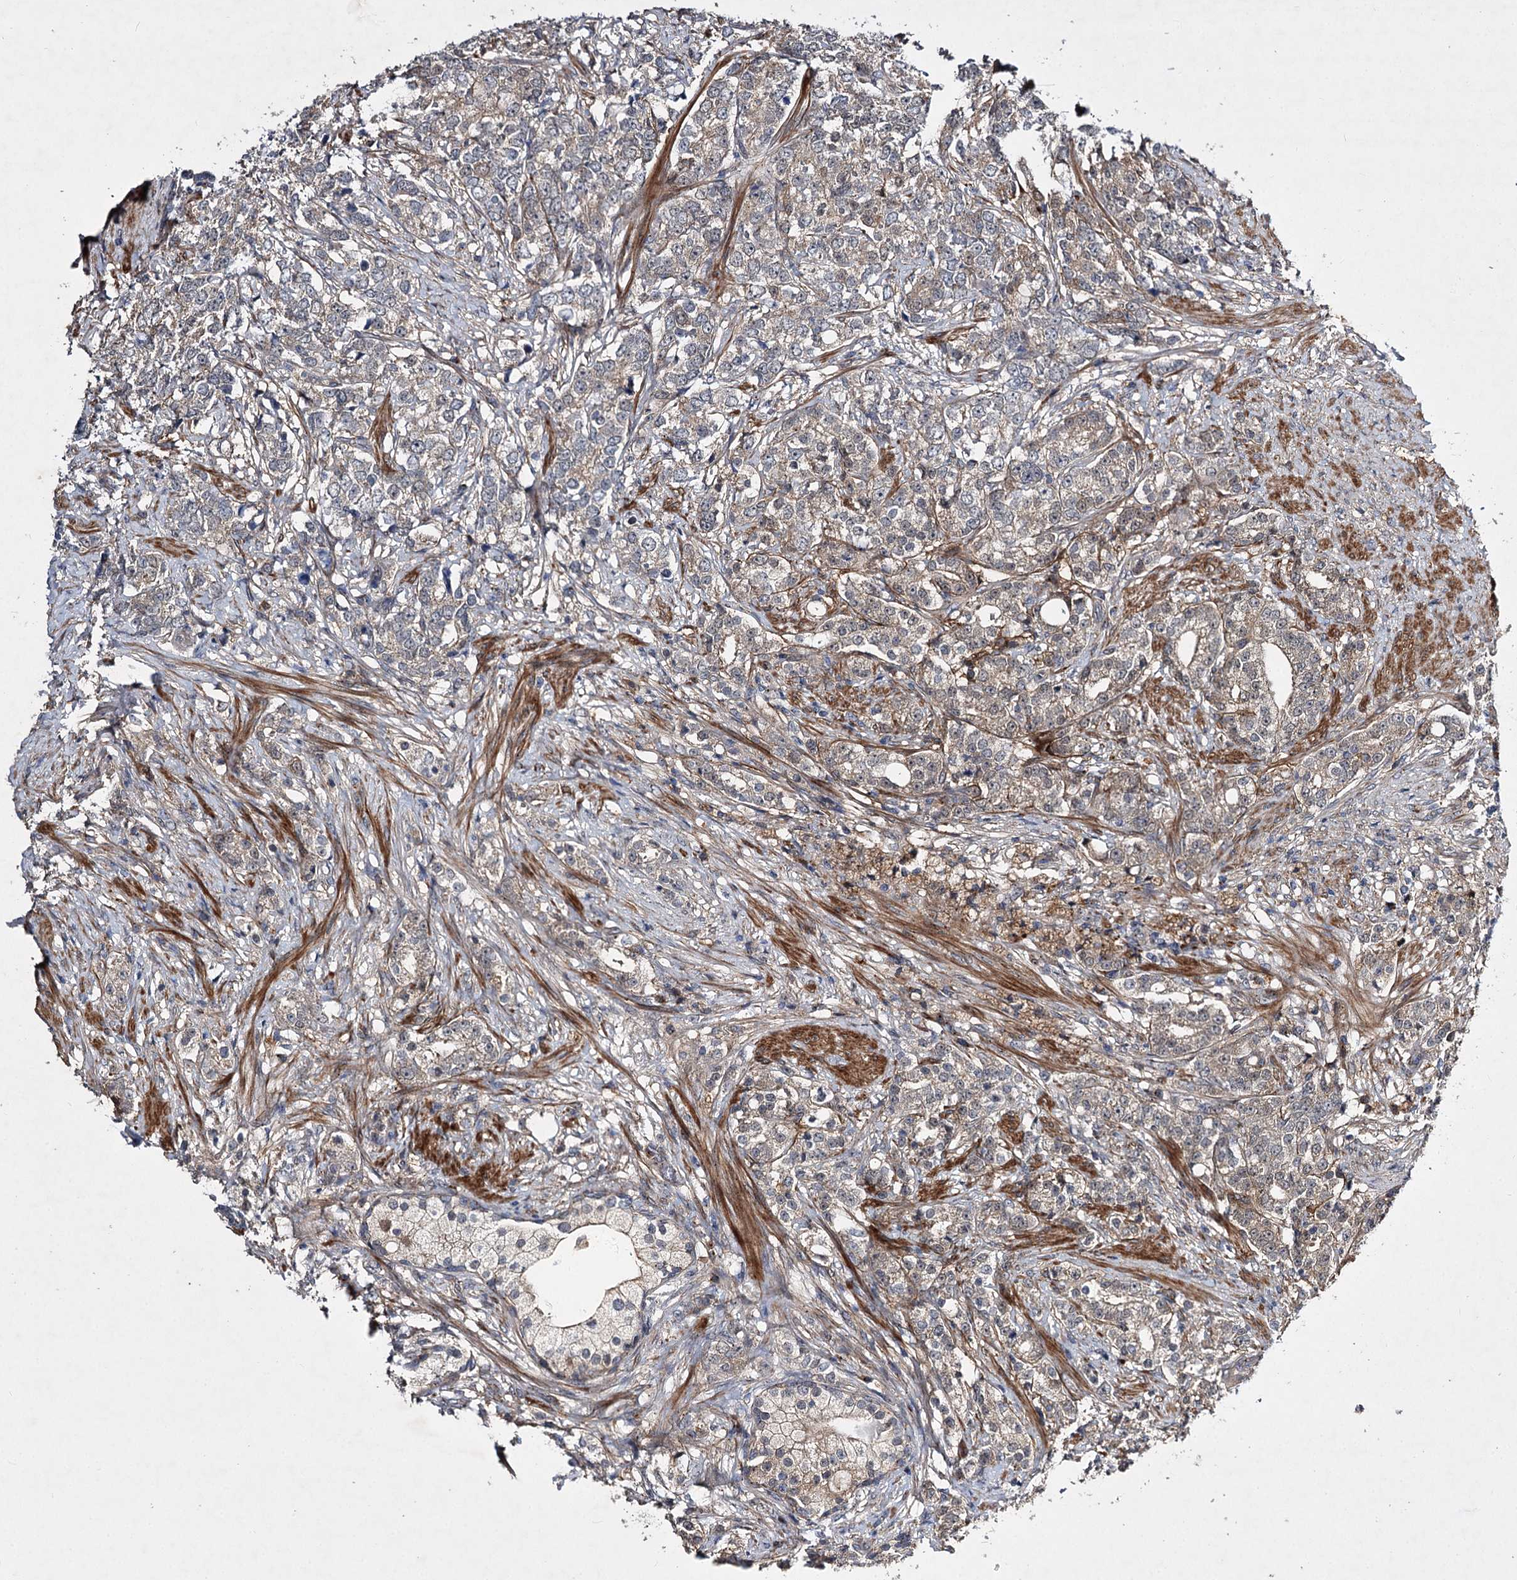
{"staining": {"intensity": "weak", "quantity": "25%-75%", "location": "cytoplasmic/membranous"}, "tissue": "prostate cancer", "cell_type": "Tumor cells", "image_type": "cancer", "snomed": [{"axis": "morphology", "description": "Adenocarcinoma, High grade"}, {"axis": "topography", "description": "Prostate"}], "caption": "Protein expression analysis of human prostate cancer reveals weak cytoplasmic/membranous positivity in approximately 25%-75% of tumor cells. (brown staining indicates protein expression, while blue staining denotes nuclei).", "gene": "MINDY3", "patient": {"sex": "male", "age": 69}}